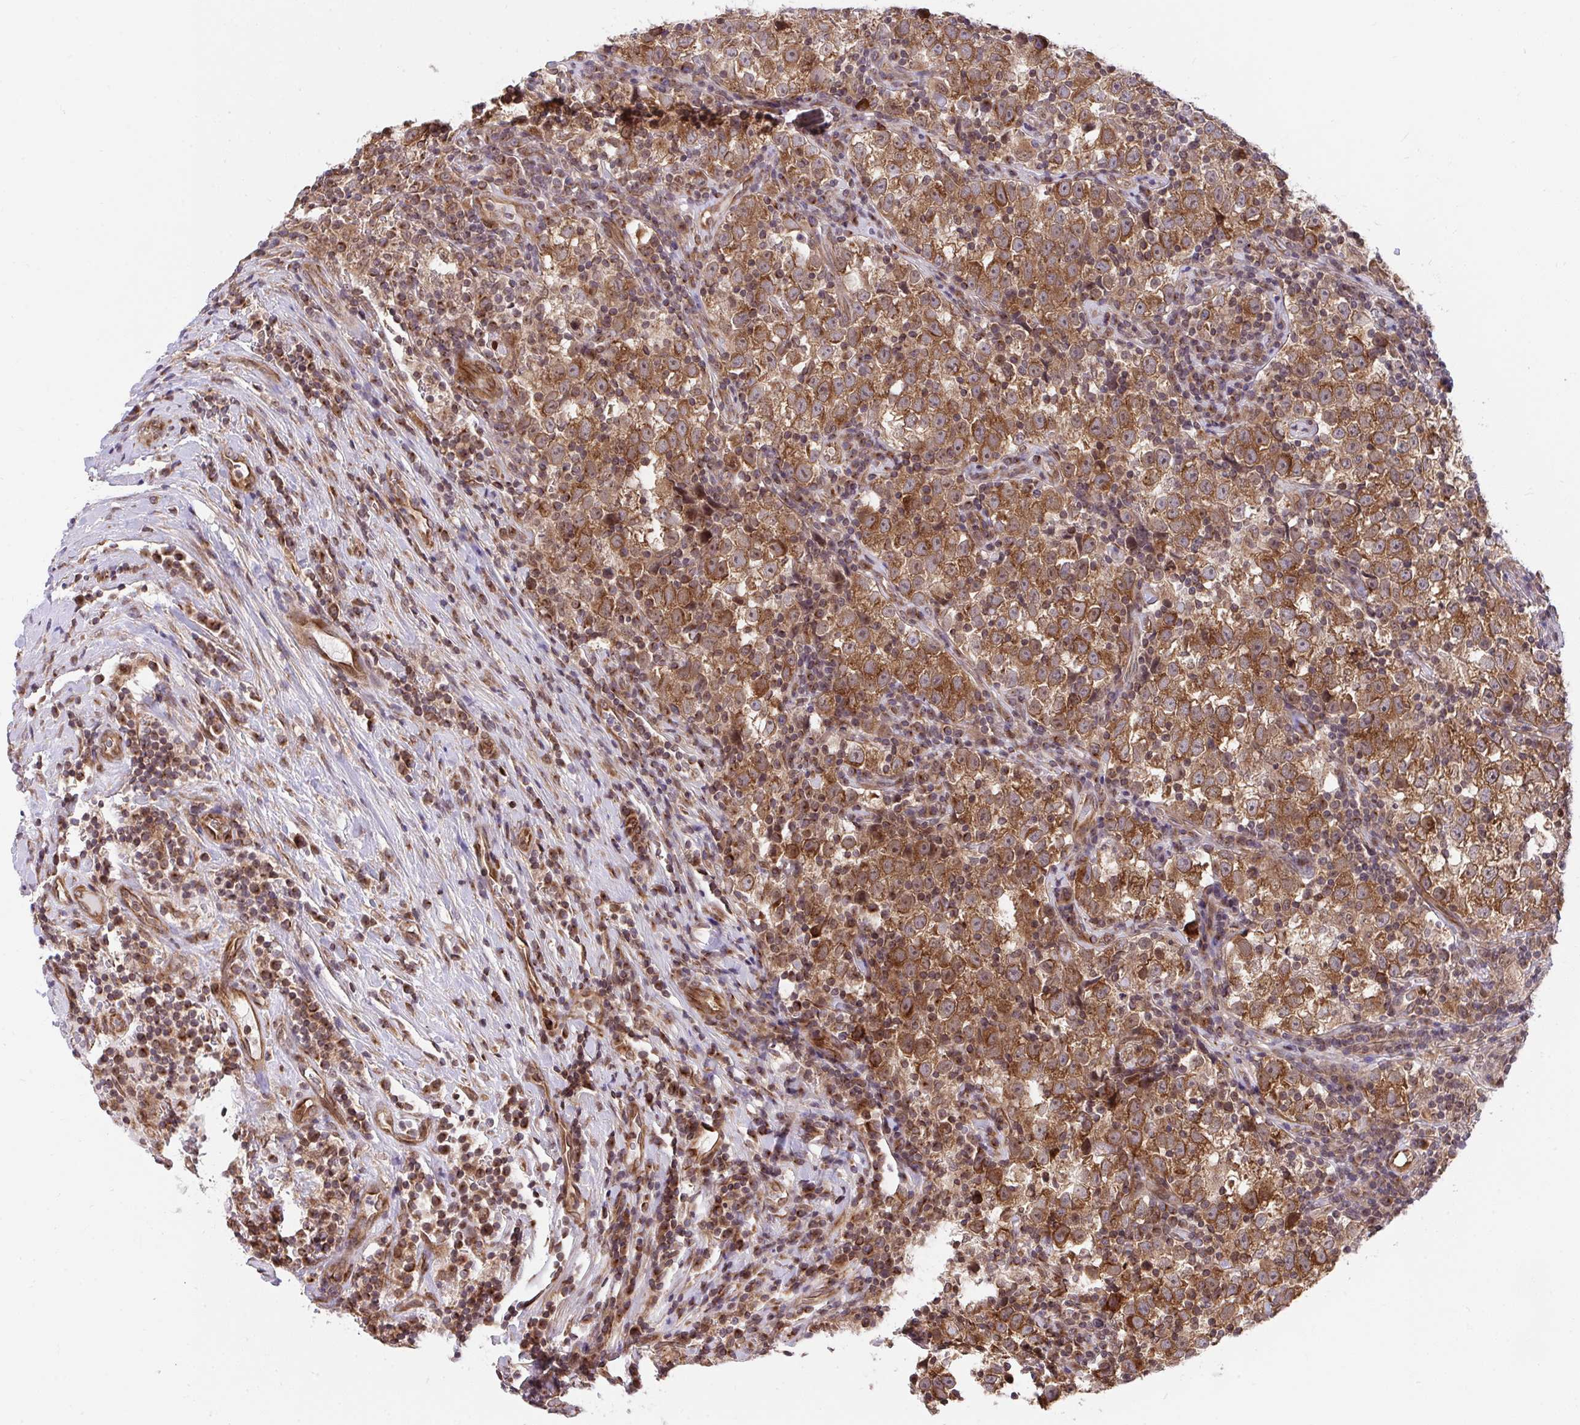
{"staining": {"intensity": "moderate", "quantity": ">75%", "location": "cytoplasmic/membranous"}, "tissue": "testis cancer", "cell_type": "Tumor cells", "image_type": "cancer", "snomed": [{"axis": "morphology", "description": "Normal tissue, NOS"}, {"axis": "morphology", "description": "Seminoma, NOS"}, {"axis": "topography", "description": "Testis"}], "caption": "The image displays staining of testis cancer, revealing moderate cytoplasmic/membranous protein staining (brown color) within tumor cells. The staining was performed using DAB, with brown indicating positive protein expression. Nuclei are stained blue with hematoxylin.", "gene": "ERI1", "patient": {"sex": "male", "age": 43}}